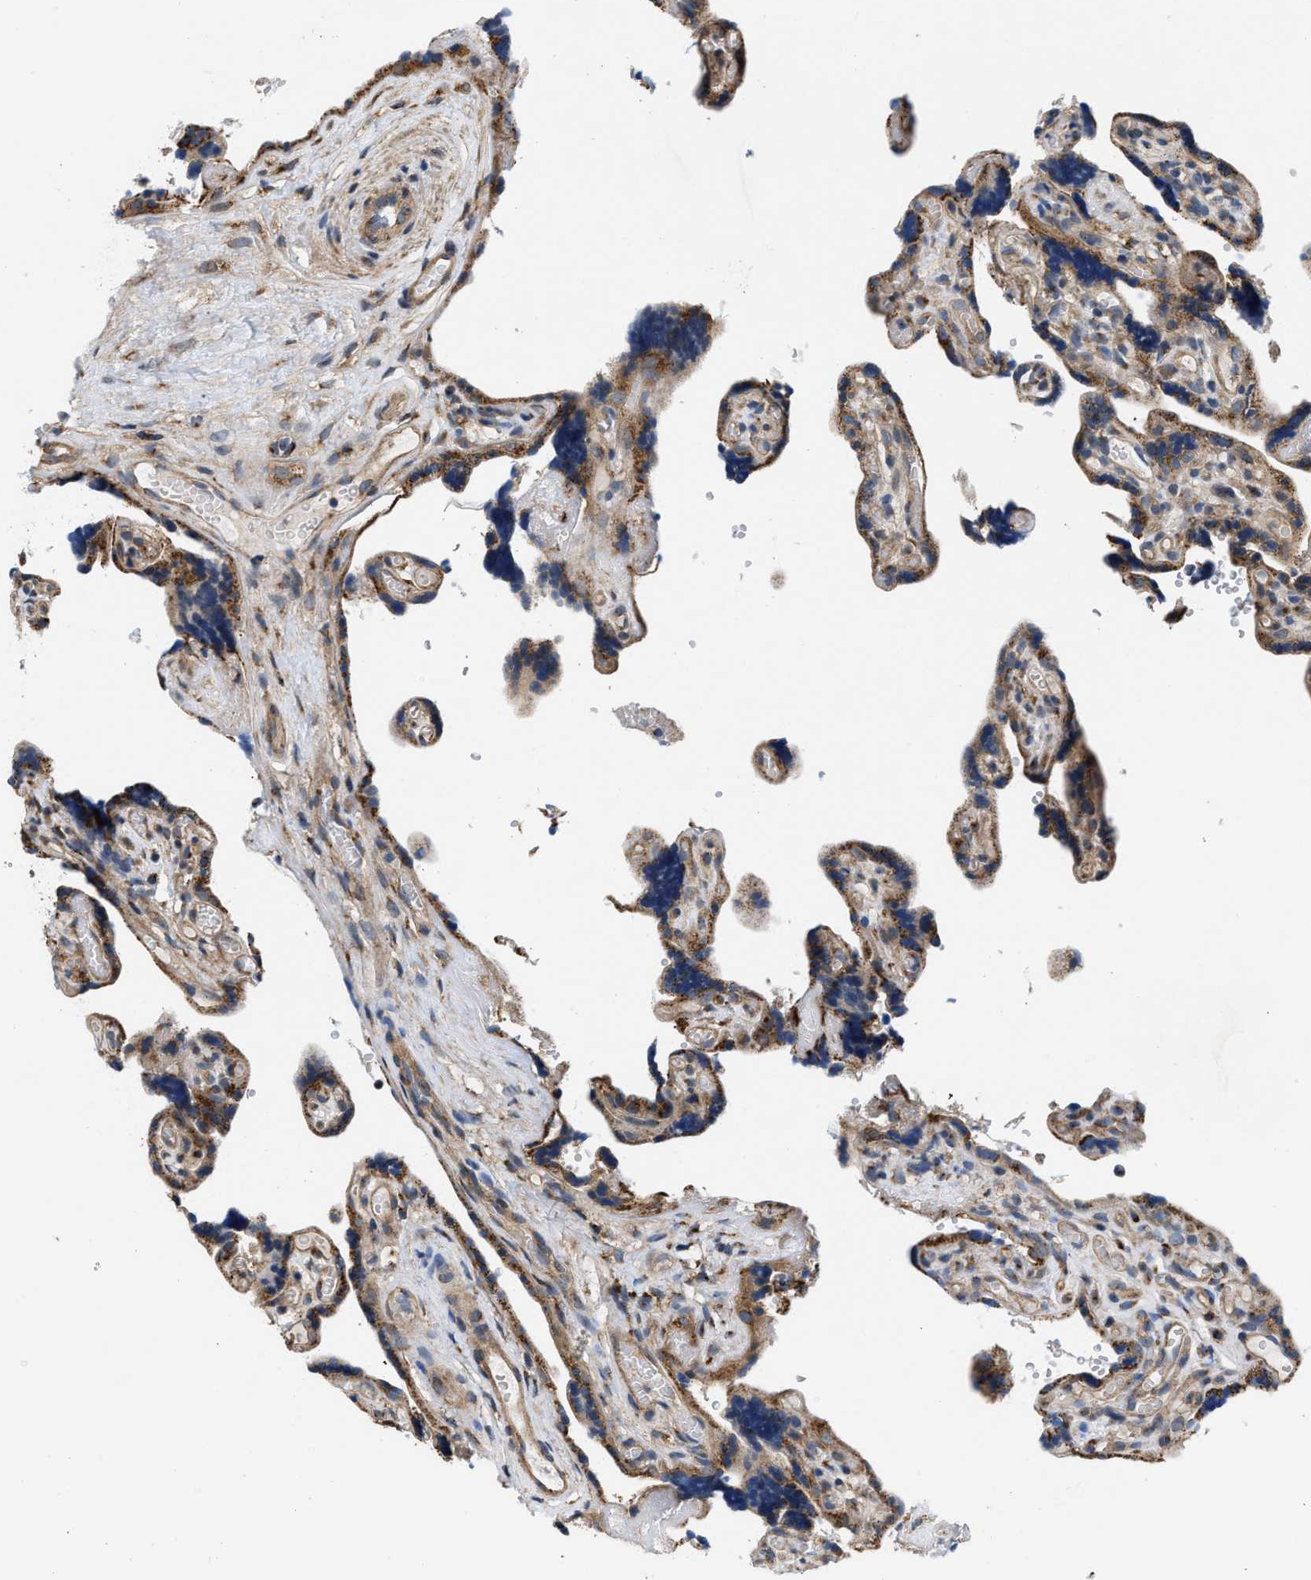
{"staining": {"intensity": "moderate", "quantity": ">75%", "location": "cytoplasmic/membranous"}, "tissue": "placenta", "cell_type": "Decidual cells", "image_type": "normal", "snomed": [{"axis": "morphology", "description": "Normal tissue, NOS"}, {"axis": "topography", "description": "Placenta"}], "caption": "DAB (3,3'-diaminobenzidine) immunohistochemical staining of normal placenta shows moderate cytoplasmic/membranous protein expression in approximately >75% of decidual cells. The staining is performed using DAB (3,3'-diaminobenzidine) brown chromogen to label protein expression. The nuclei are counter-stained blue using hematoxylin.", "gene": "CEP128", "patient": {"sex": "female", "age": 30}}